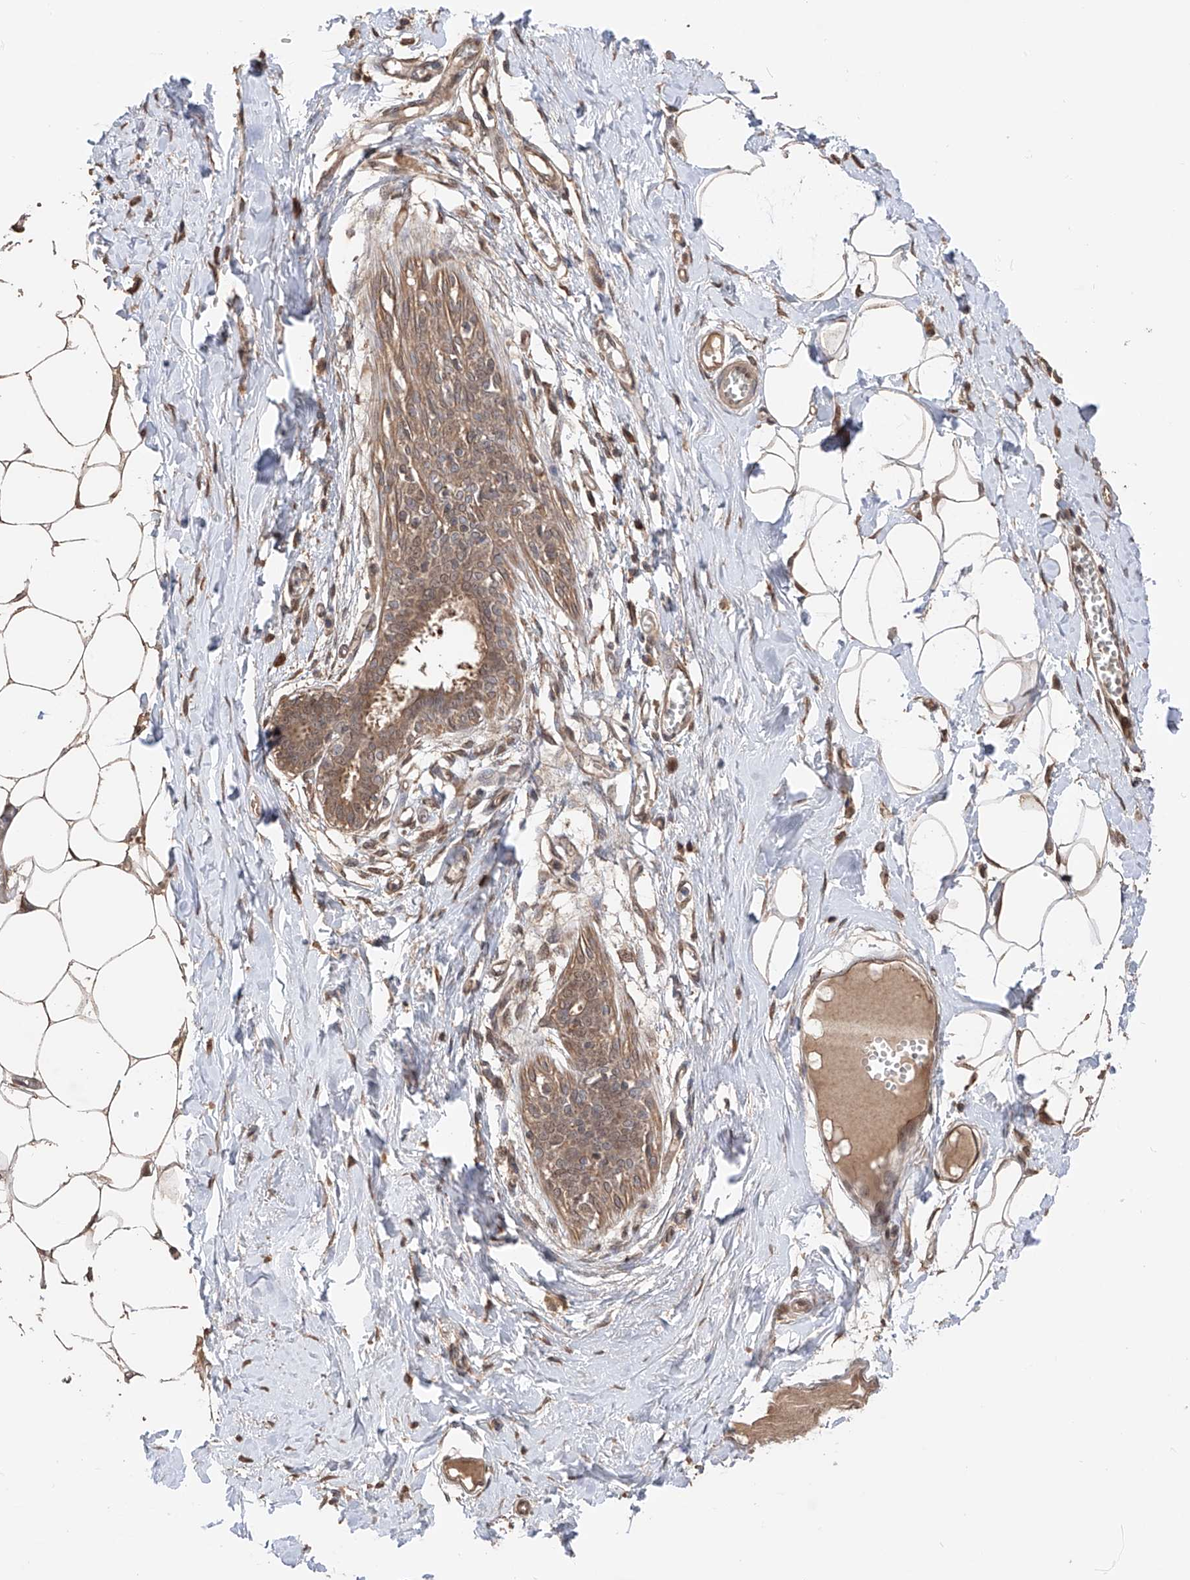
{"staining": {"intensity": "moderate", "quantity": ">75%", "location": "cytoplasmic/membranous"}, "tissue": "breast", "cell_type": "Adipocytes", "image_type": "normal", "snomed": [{"axis": "morphology", "description": "Normal tissue, NOS"}, {"axis": "topography", "description": "Breast"}], "caption": "Breast stained with immunohistochemistry (IHC) reveals moderate cytoplasmic/membranous staining in about >75% of adipocytes. (Stains: DAB in brown, nuclei in blue, Microscopy: brightfield microscopy at high magnification).", "gene": "FAM135A", "patient": {"sex": "female", "age": 27}}